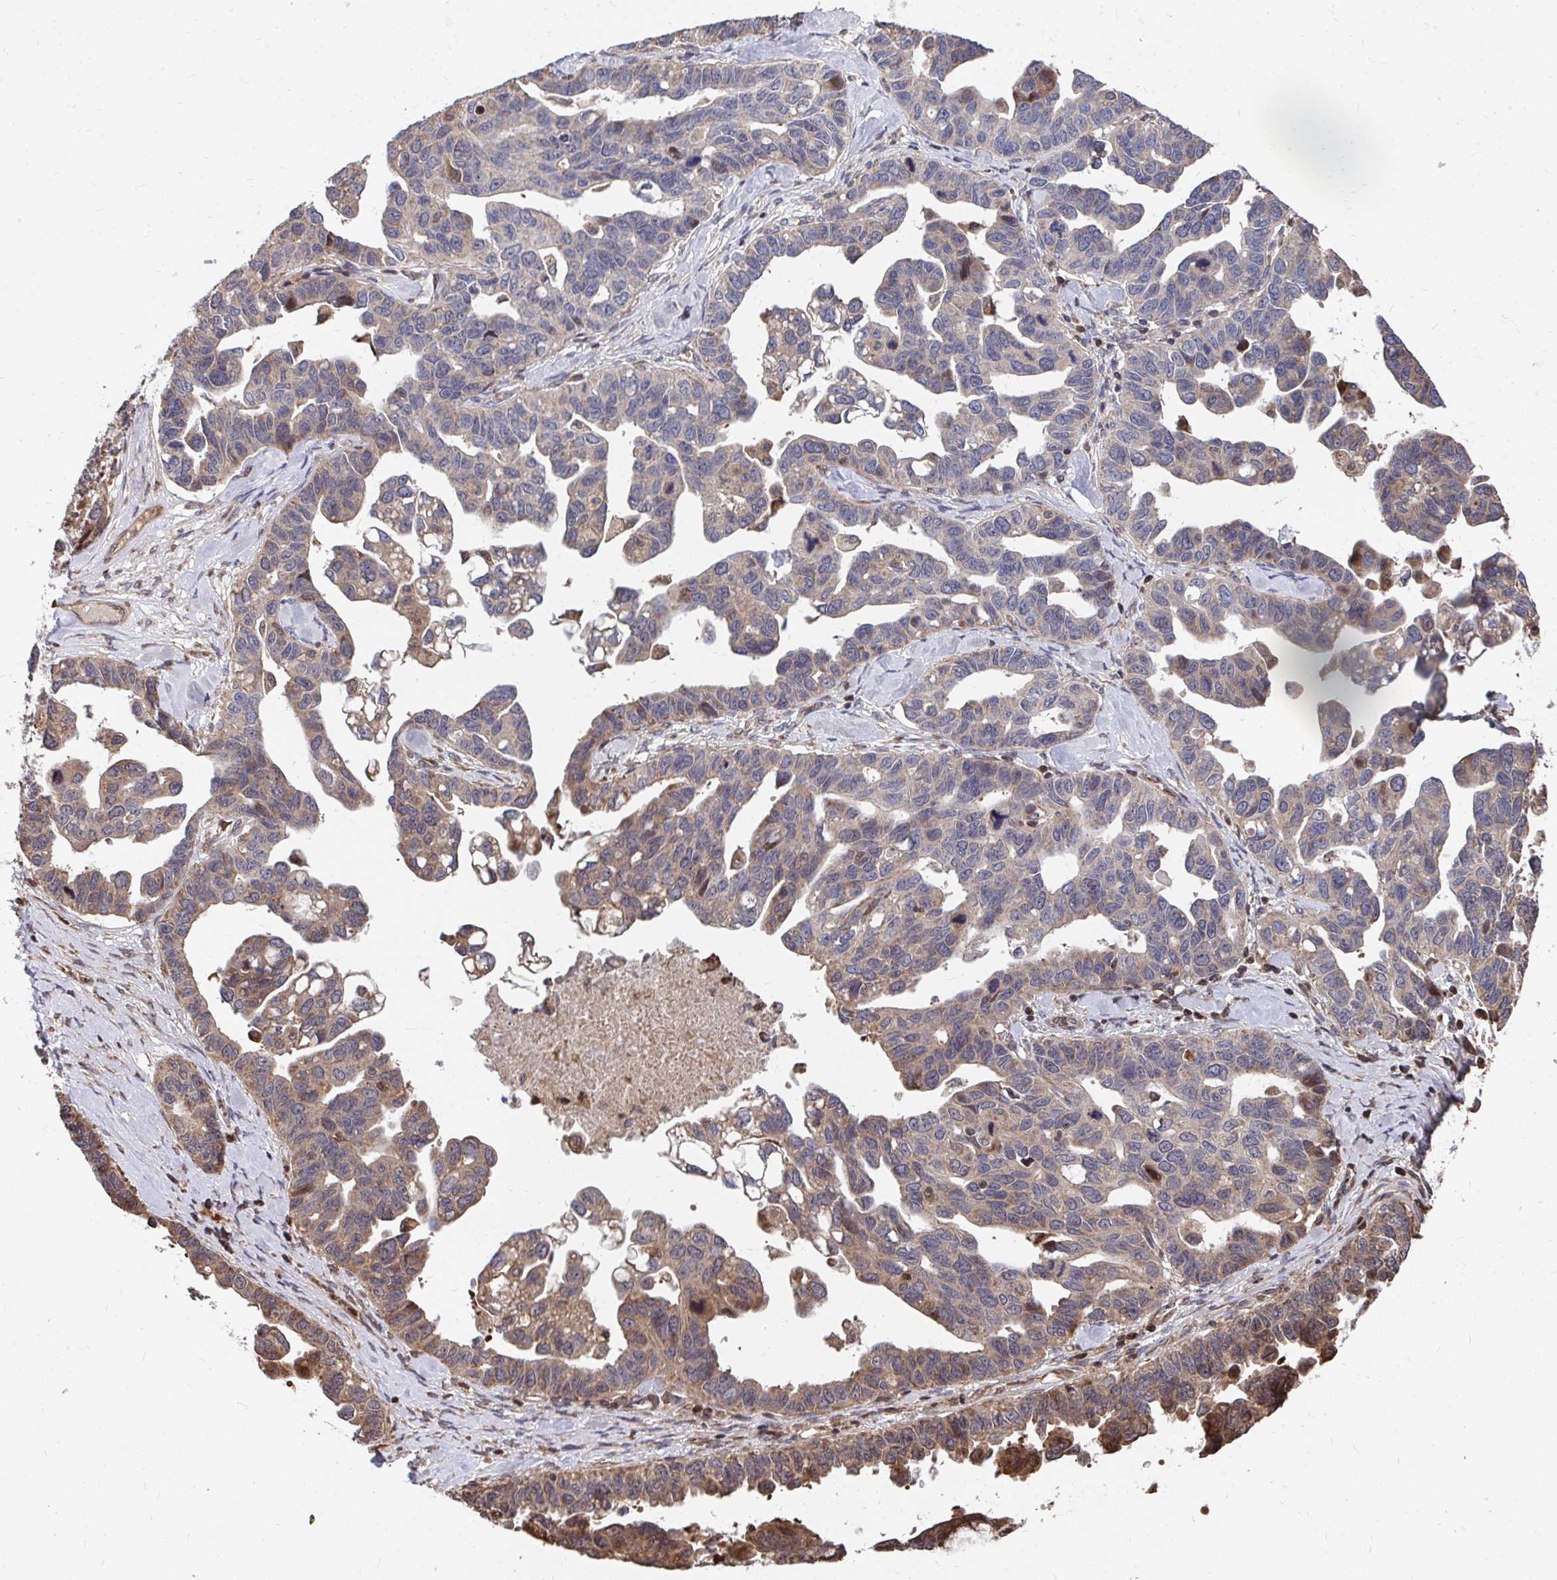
{"staining": {"intensity": "weak", "quantity": "25%-75%", "location": "cytoplasmic/membranous"}, "tissue": "ovarian cancer", "cell_type": "Tumor cells", "image_type": "cancer", "snomed": [{"axis": "morphology", "description": "Cystadenocarcinoma, serous, NOS"}, {"axis": "topography", "description": "Ovary"}], "caption": "Human ovarian cancer (serous cystadenocarcinoma) stained with a brown dye demonstrates weak cytoplasmic/membranous positive positivity in about 25%-75% of tumor cells.", "gene": "FAM89A", "patient": {"sex": "female", "age": 69}}